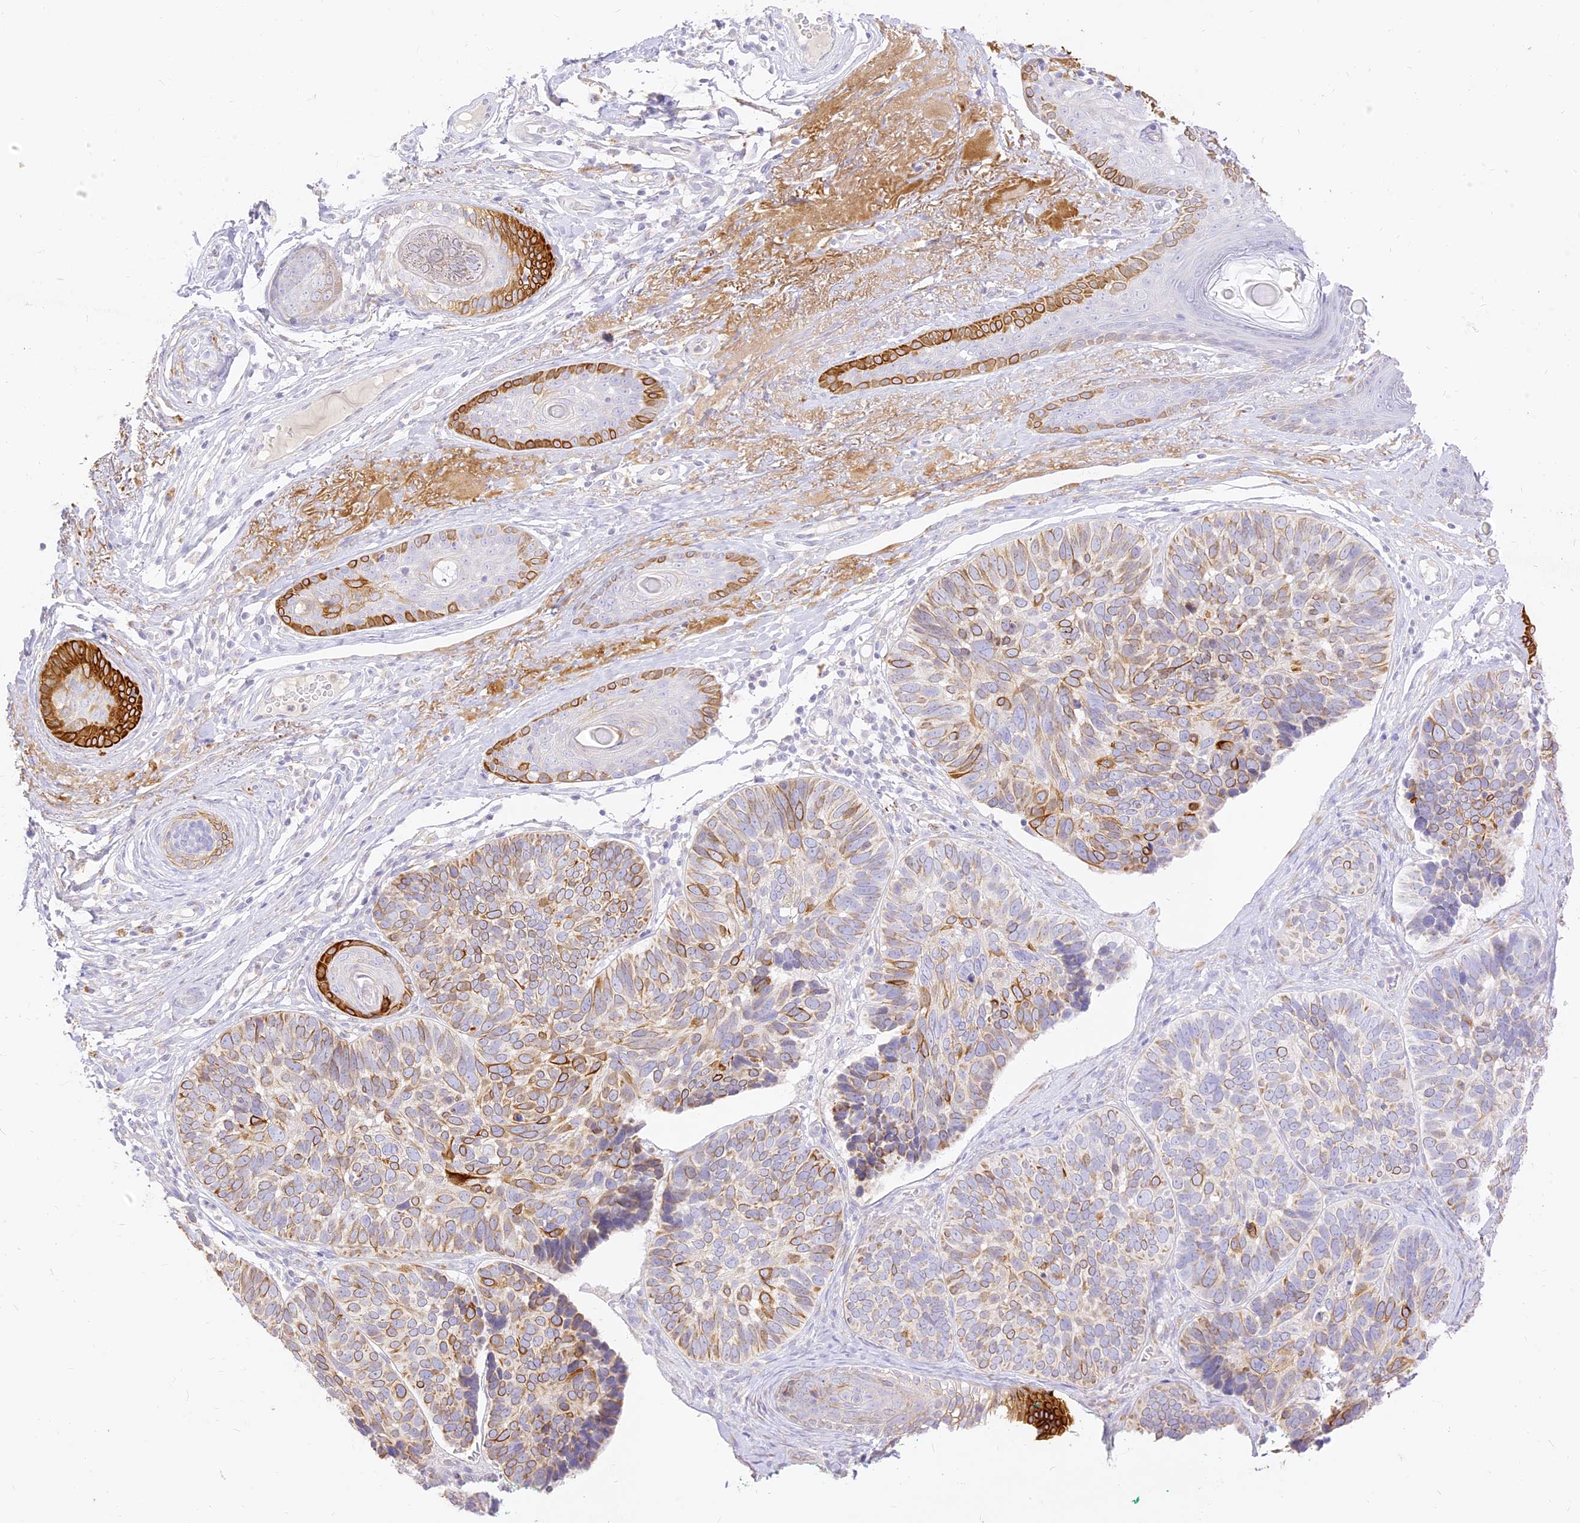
{"staining": {"intensity": "moderate", "quantity": ">75%", "location": "cytoplasmic/membranous"}, "tissue": "skin cancer", "cell_type": "Tumor cells", "image_type": "cancer", "snomed": [{"axis": "morphology", "description": "Basal cell carcinoma"}, {"axis": "topography", "description": "Skin"}], "caption": "Skin cancer stained for a protein (brown) displays moderate cytoplasmic/membranous positive staining in about >75% of tumor cells.", "gene": "SEC13", "patient": {"sex": "male", "age": 62}}